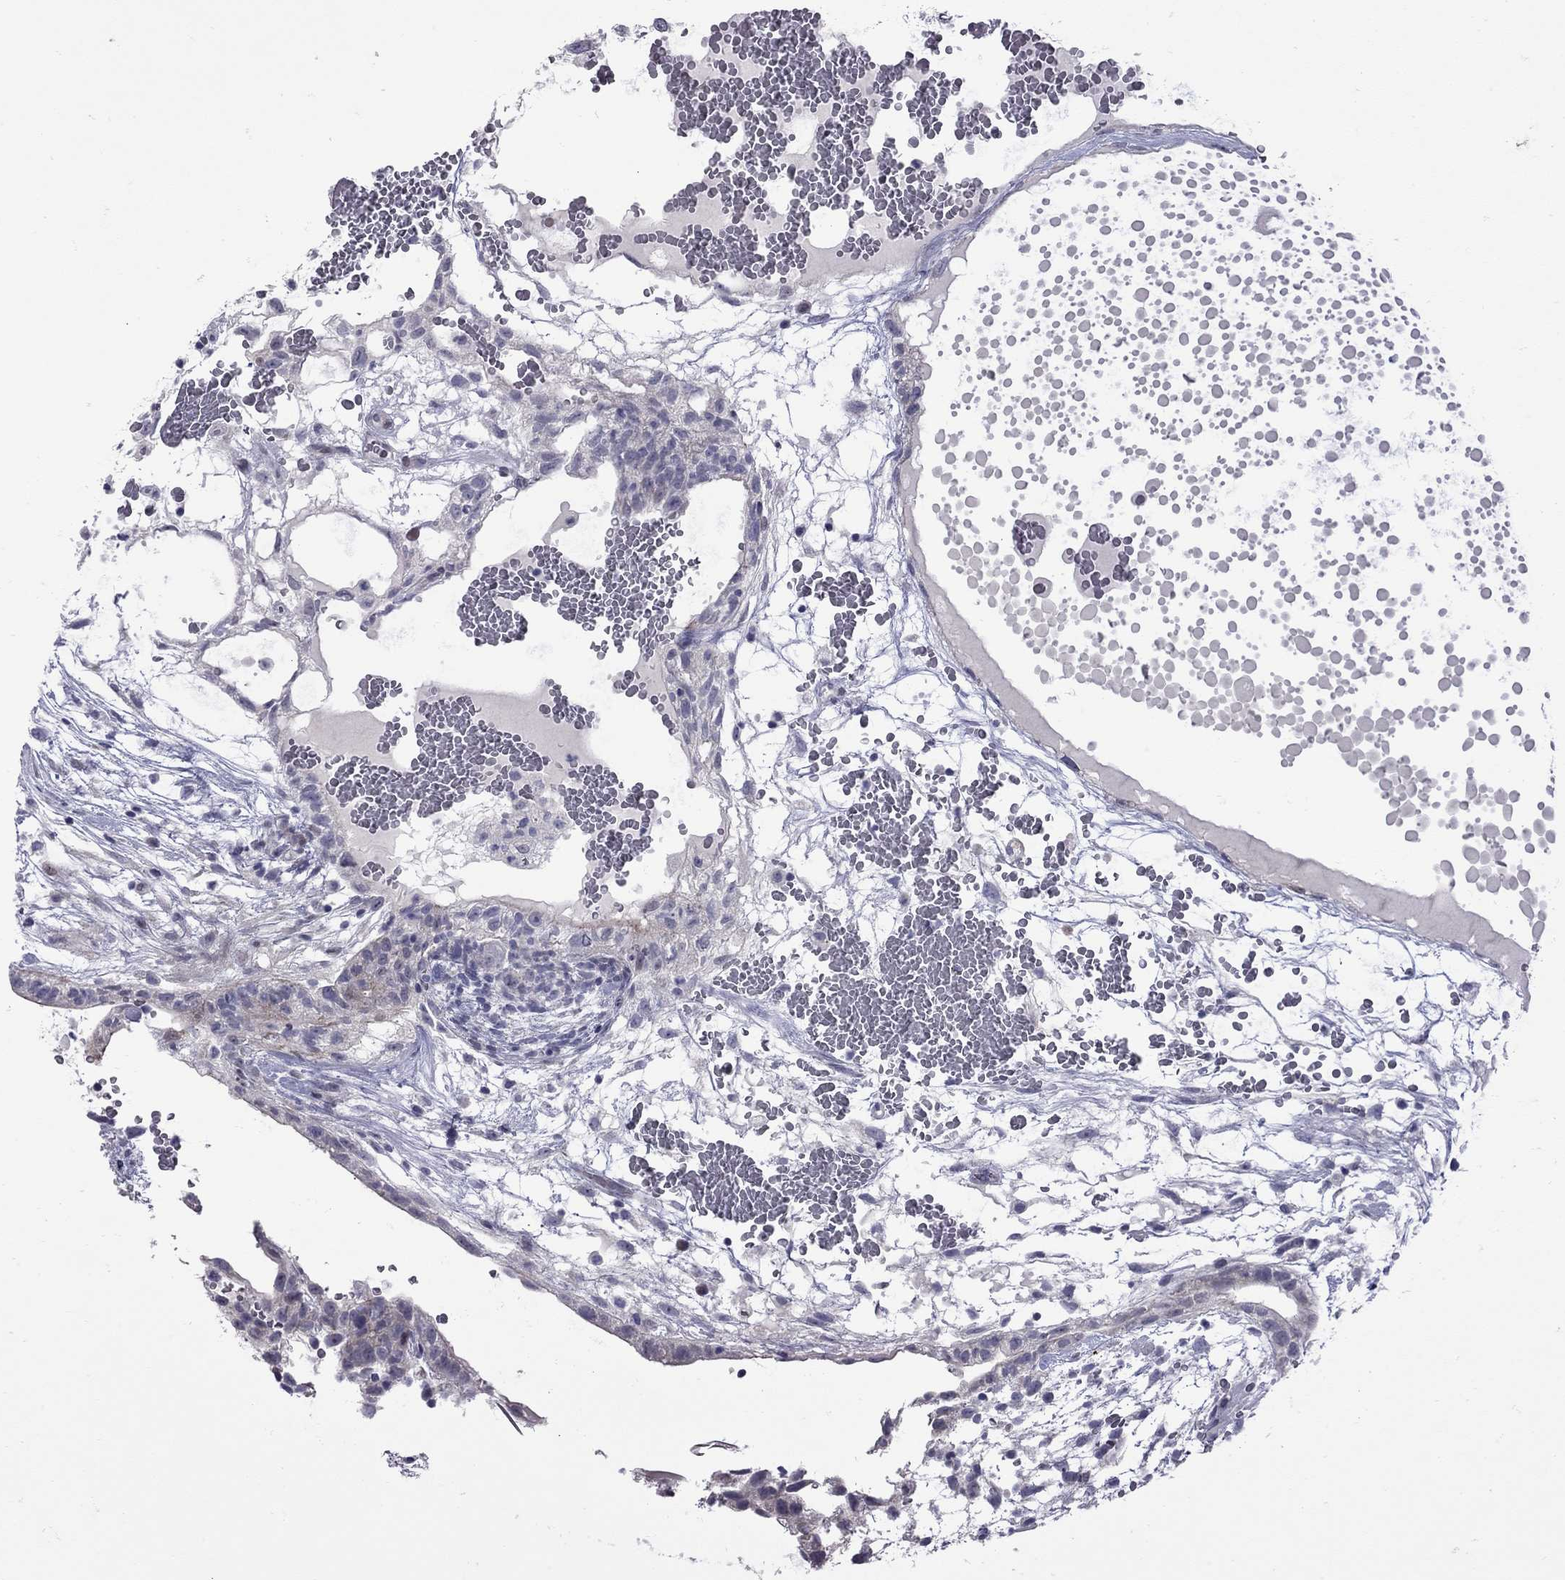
{"staining": {"intensity": "negative", "quantity": "none", "location": "none"}, "tissue": "testis cancer", "cell_type": "Tumor cells", "image_type": "cancer", "snomed": [{"axis": "morphology", "description": "Normal tissue, NOS"}, {"axis": "morphology", "description": "Carcinoma, Embryonal, NOS"}, {"axis": "topography", "description": "Testis"}], "caption": "This is a photomicrograph of IHC staining of embryonal carcinoma (testis), which shows no positivity in tumor cells. (DAB (3,3'-diaminobenzidine) IHC with hematoxylin counter stain).", "gene": "NRARP", "patient": {"sex": "male", "age": 32}}